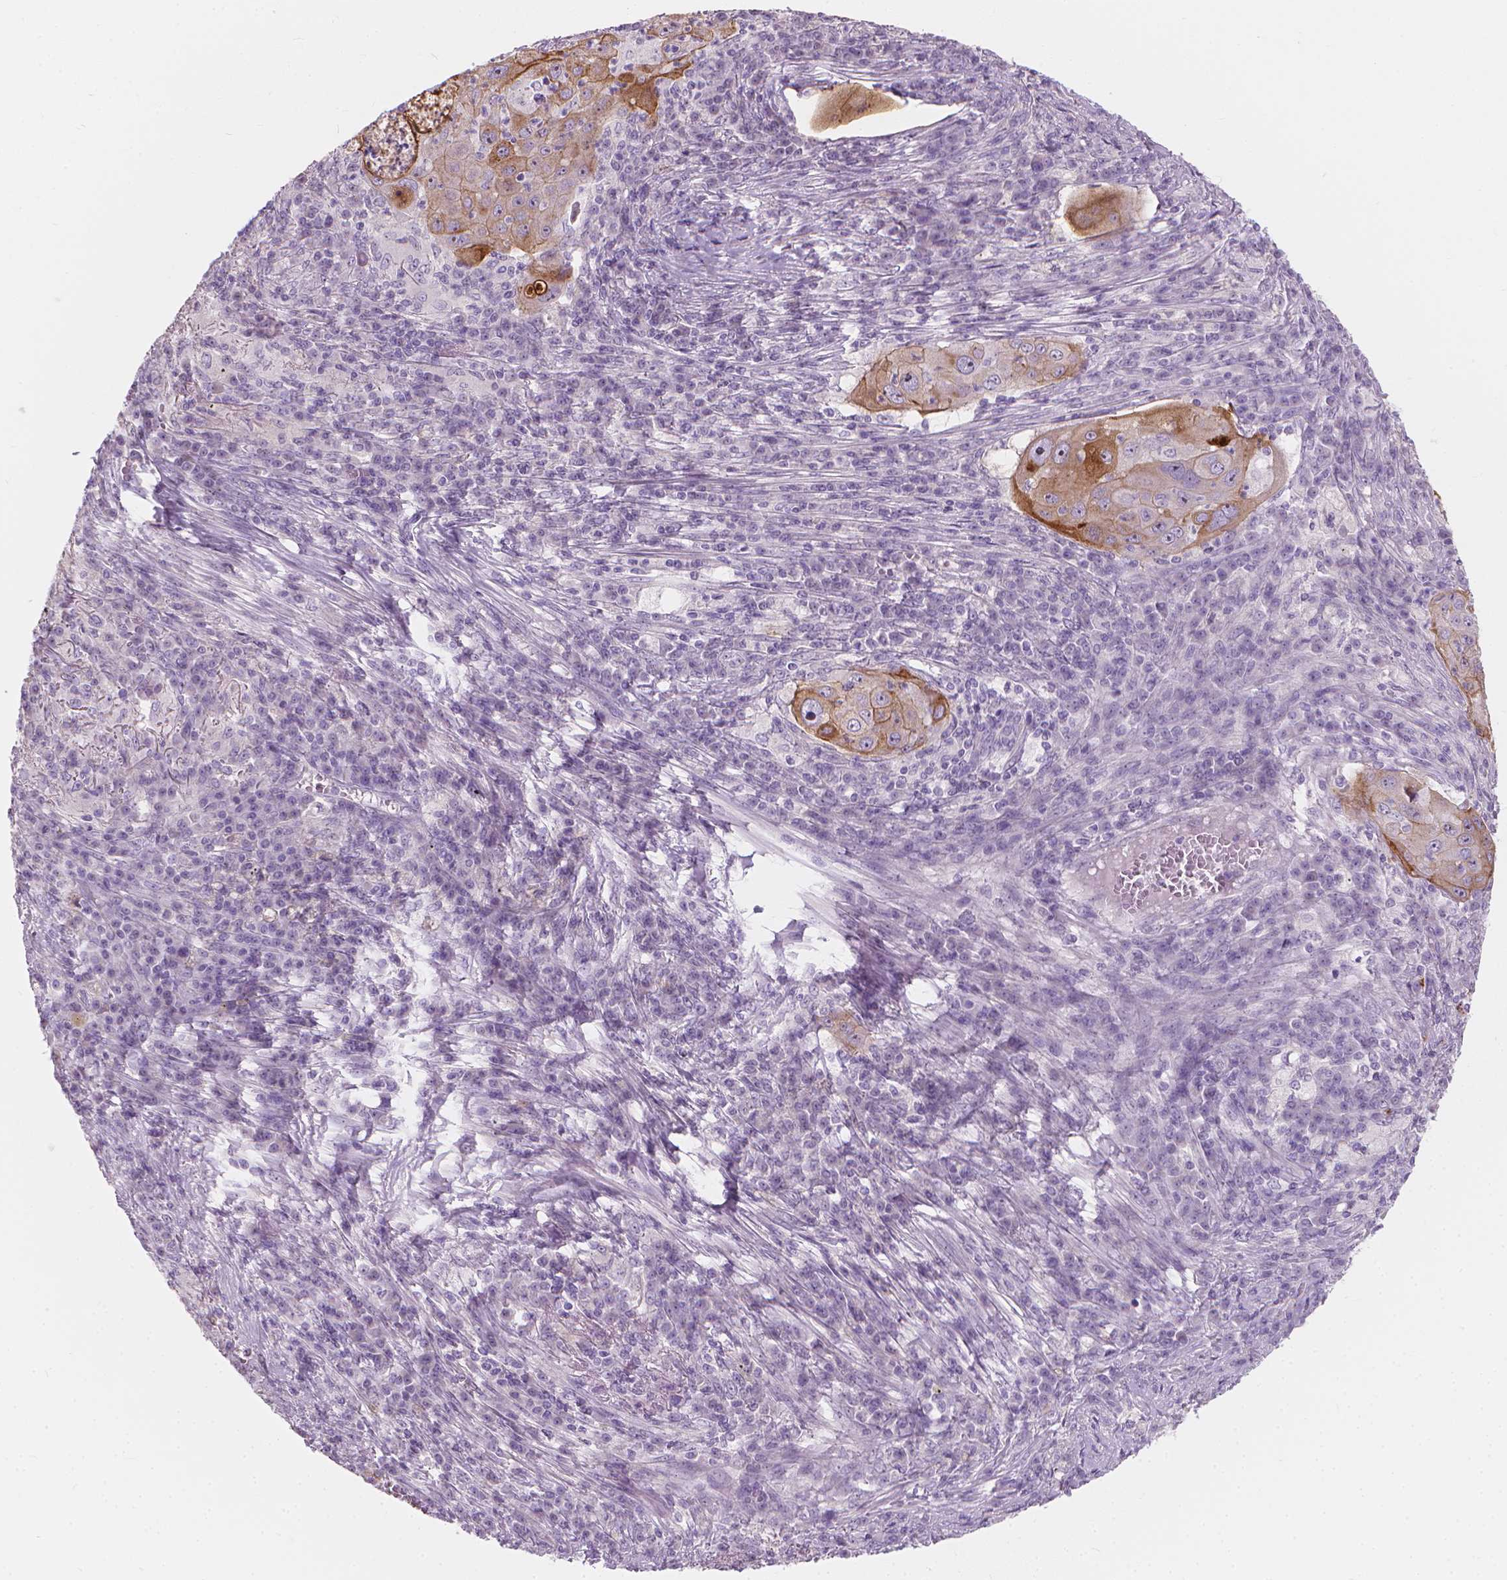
{"staining": {"intensity": "moderate", "quantity": "25%-75%", "location": "cytoplasmic/membranous"}, "tissue": "lung cancer", "cell_type": "Tumor cells", "image_type": "cancer", "snomed": [{"axis": "morphology", "description": "Squamous cell carcinoma, NOS"}, {"axis": "topography", "description": "Lung"}], "caption": "Immunohistochemical staining of lung cancer (squamous cell carcinoma) shows medium levels of moderate cytoplasmic/membranous protein positivity in approximately 25%-75% of tumor cells. (Stains: DAB (3,3'-diaminobenzidine) in brown, nuclei in blue, Microscopy: brightfield microscopy at high magnification).", "gene": "GPRC5A", "patient": {"sex": "female", "age": 59}}